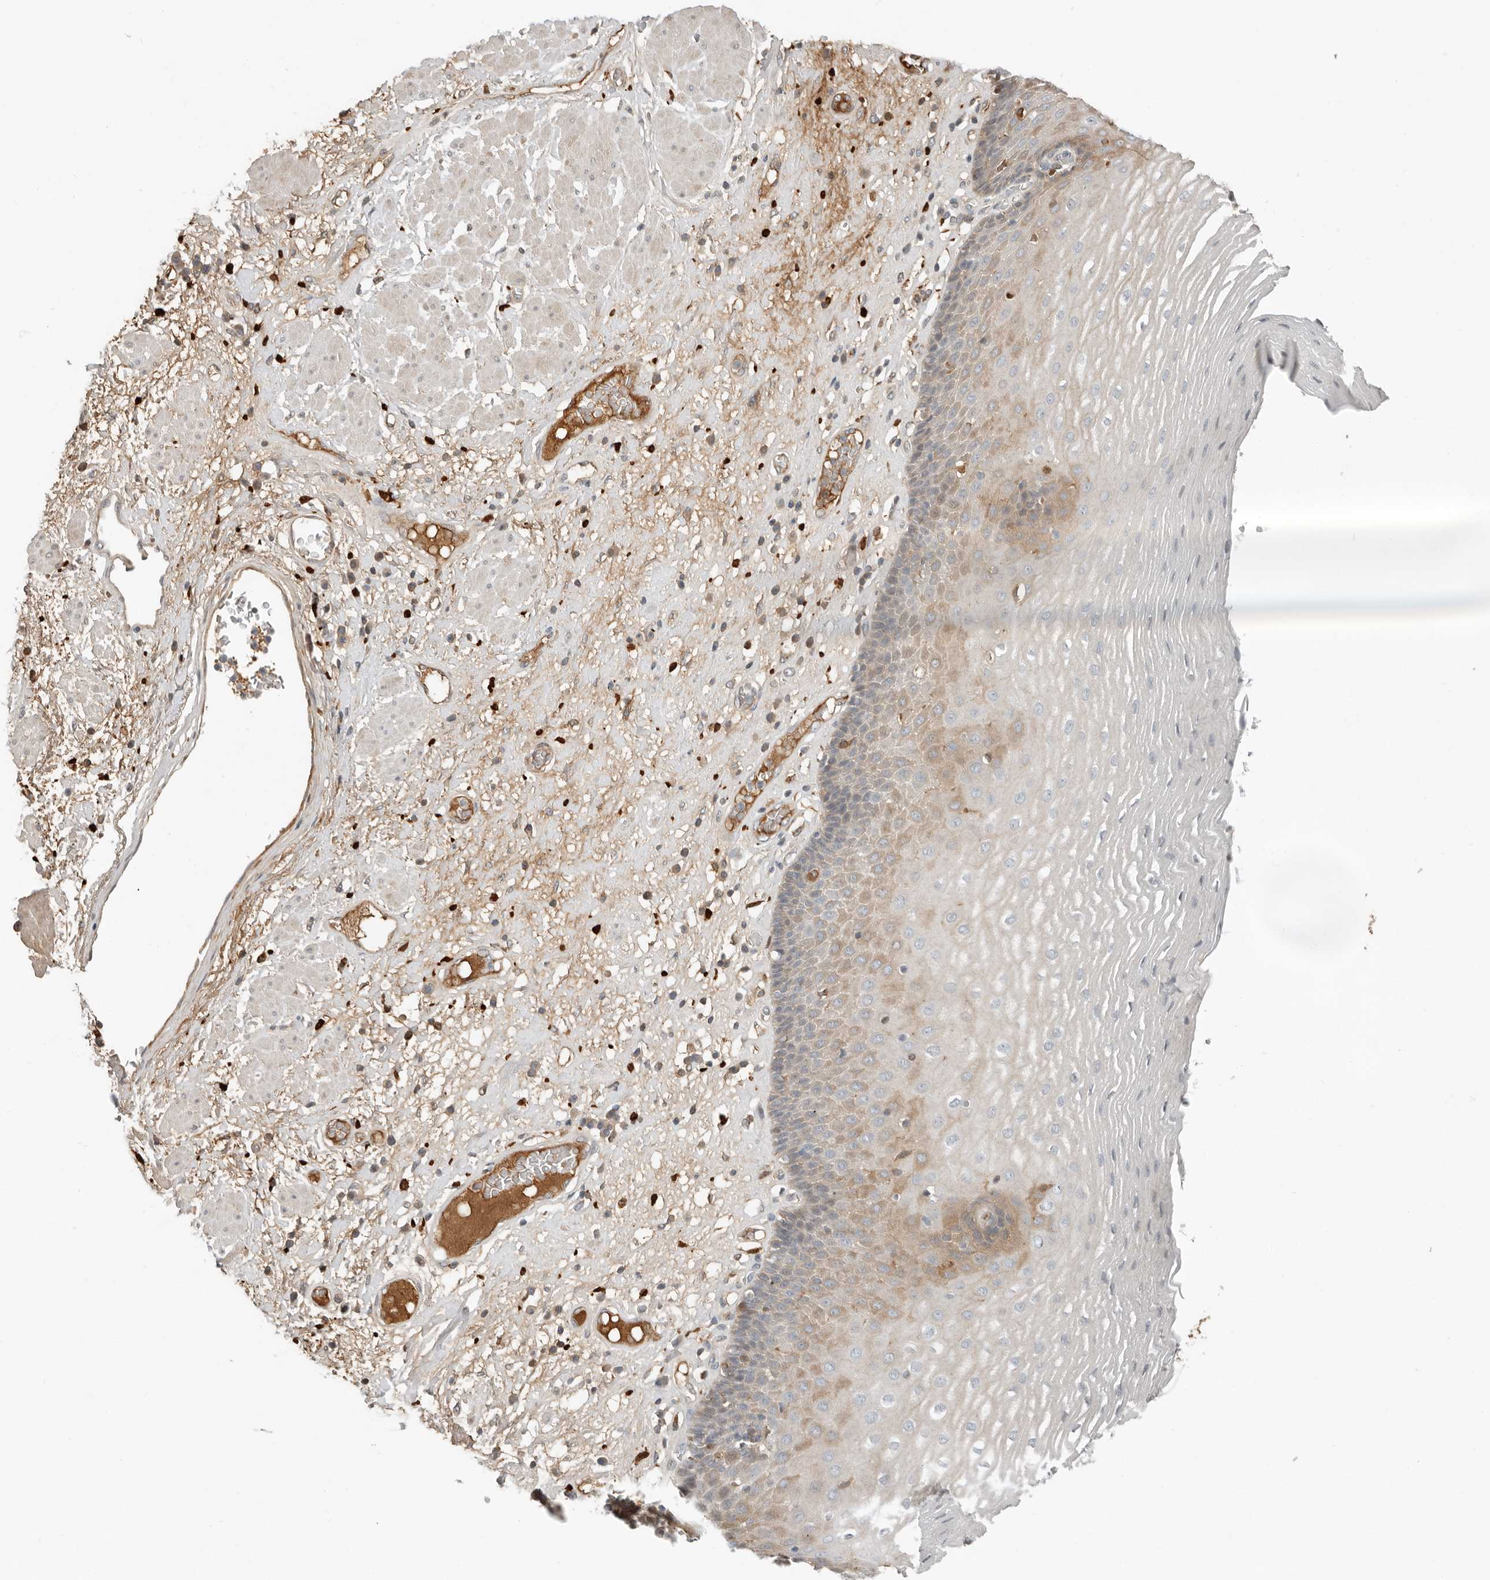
{"staining": {"intensity": "weak", "quantity": "<25%", "location": "cytoplasmic/membranous"}, "tissue": "esophagus", "cell_type": "Squamous epithelial cells", "image_type": "normal", "snomed": [{"axis": "morphology", "description": "Normal tissue, NOS"}, {"axis": "morphology", "description": "Adenocarcinoma, NOS"}, {"axis": "topography", "description": "Esophagus"}], "caption": "DAB immunohistochemical staining of unremarkable esophagus reveals no significant expression in squamous epithelial cells. (IHC, brightfield microscopy, high magnification).", "gene": "KLHL38", "patient": {"sex": "male", "age": 62}}